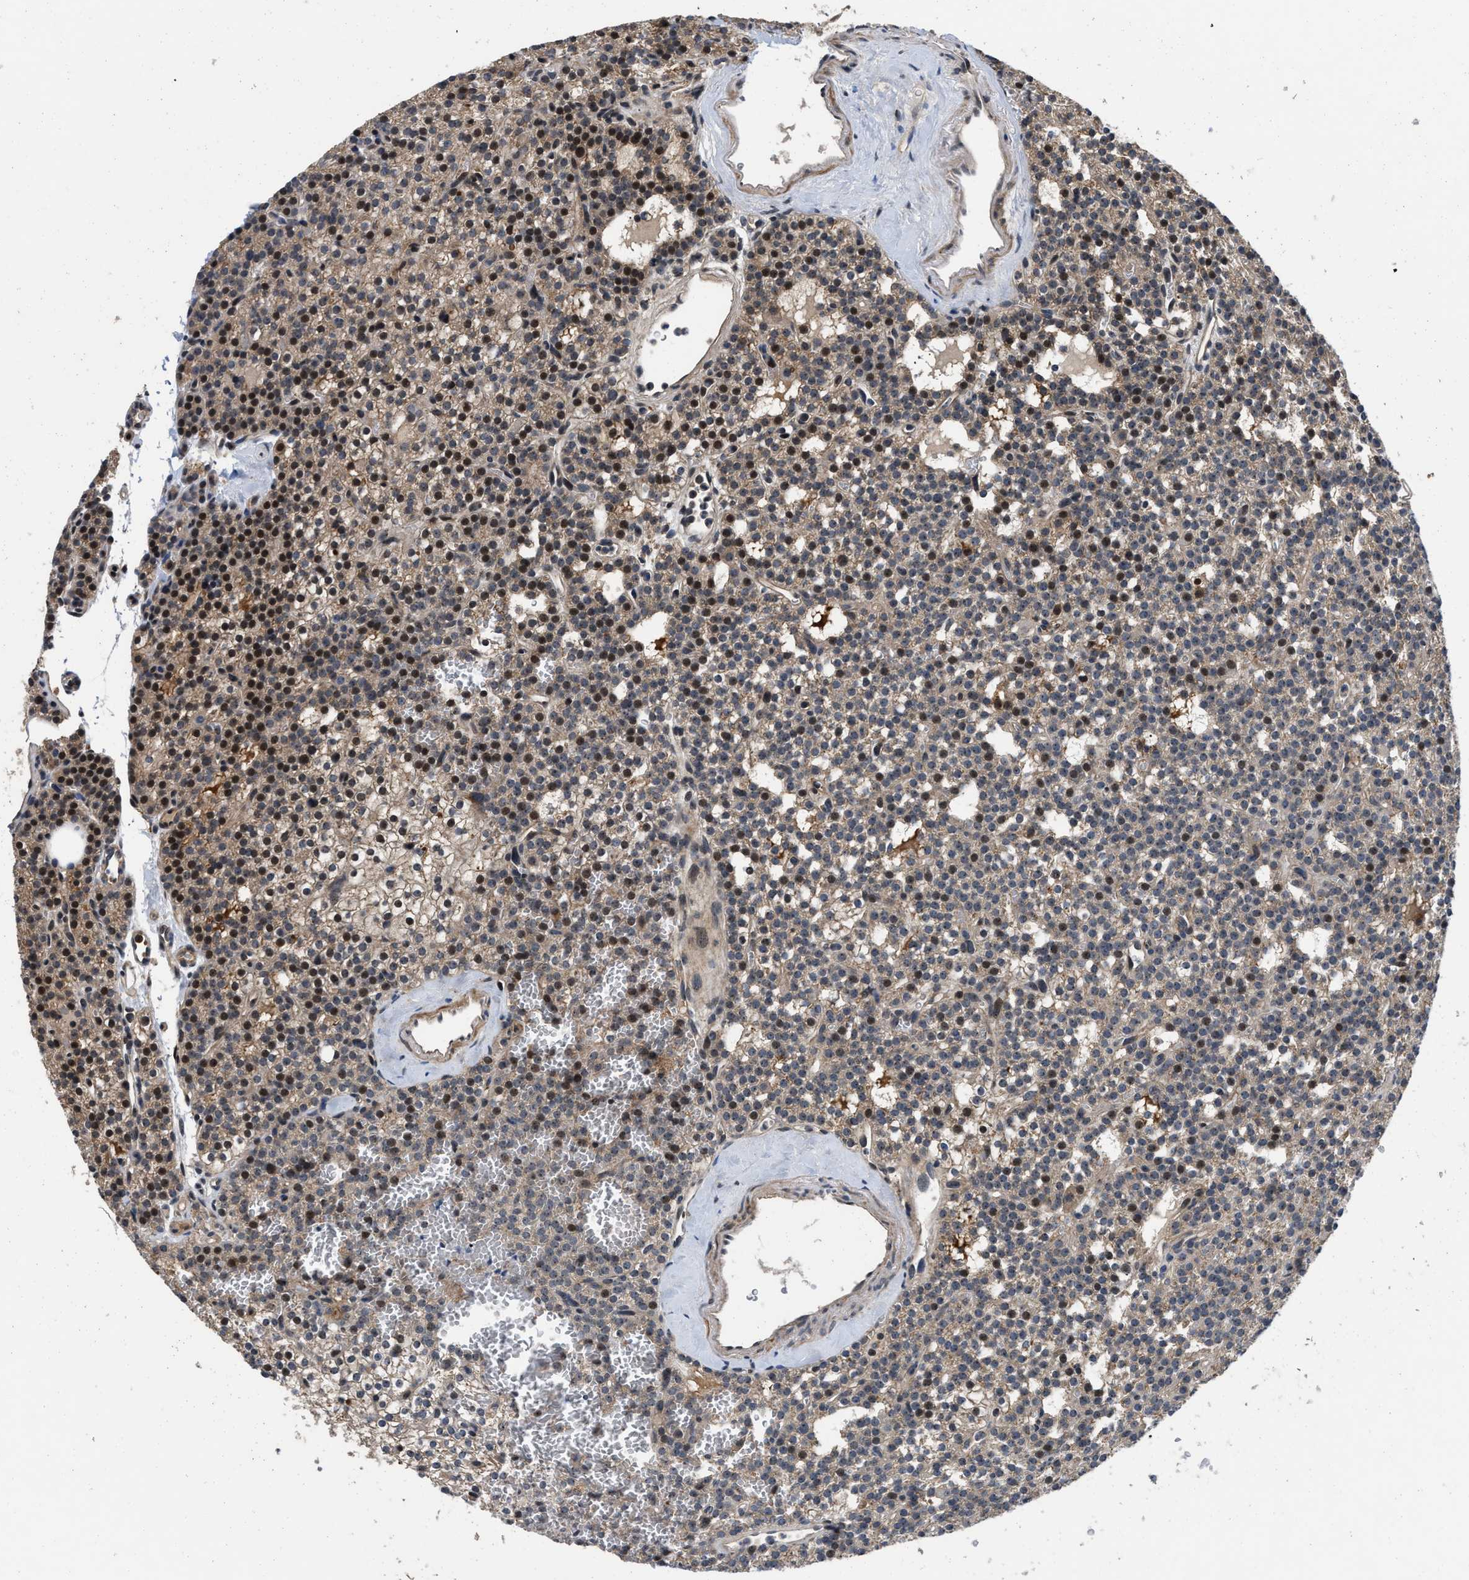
{"staining": {"intensity": "moderate", "quantity": ">75%", "location": "cytoplasmic/membranous,nuclear"}, "tissue": "parathyroid gland", "cell_type": "Glandular cells", "image_type": "normal", "snomed": [{"axis": "morphology", "description": "Normal tissue, NOS"}, {"axis": "morphology", "description": "Adenoma, NOS"}, {"axis": "topography", "description": "Parathyroid gland"}], "caption": "IHC of normal human parathyroid gland displays medium levels of moderate cytoplasmic/membranous,nuclear staining in approximately >75% of glandular cells.", "gene": "PRDM14", "patient": {"sex": "female", "age": 74}}